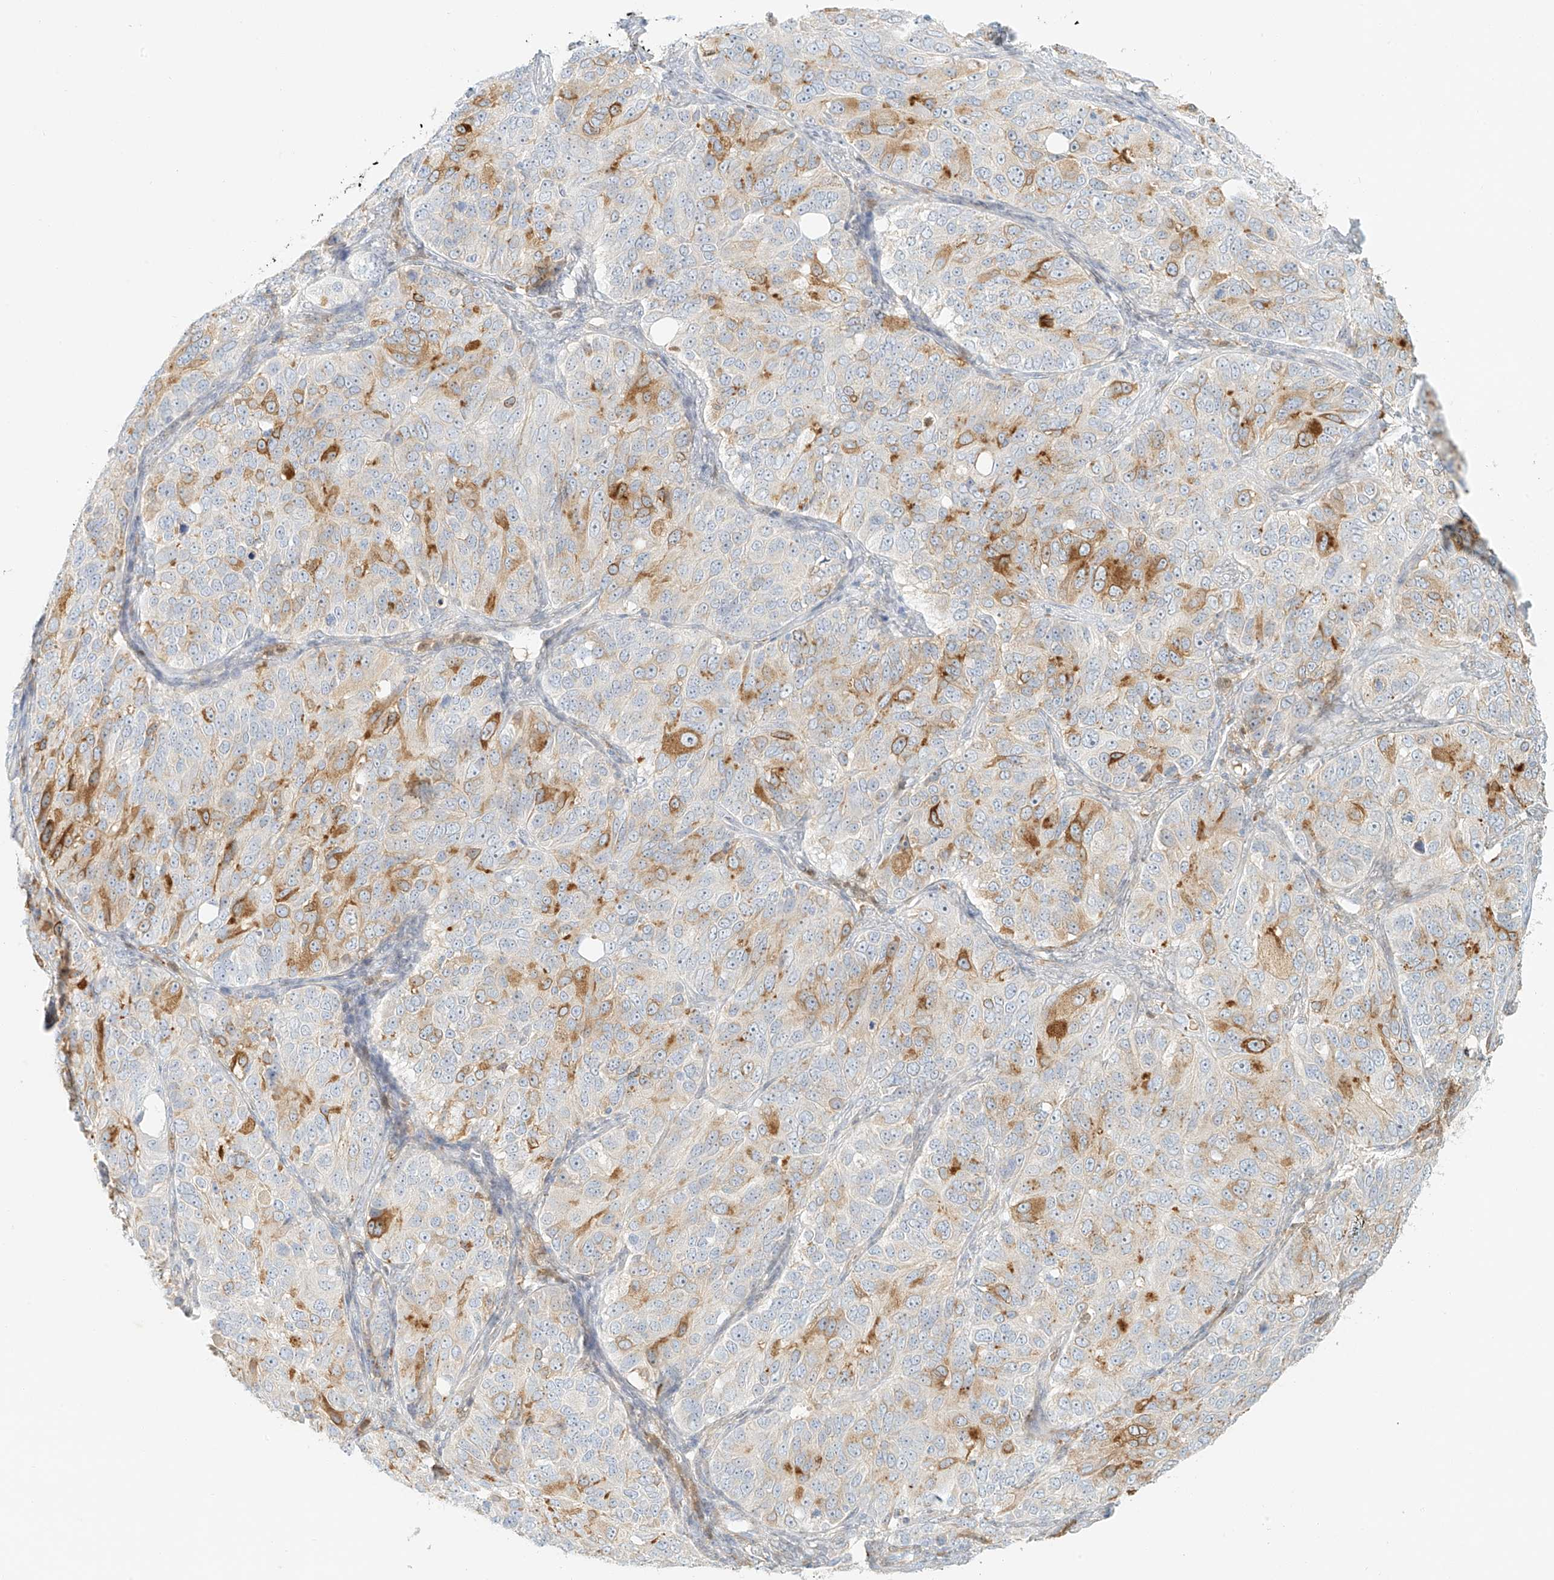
{"staining": {"intensity": "moderate", "quantity": "<25%", "location": "cytoplasmic/membranous"}, "tissue": "ovarian cancer", "cell_type": "Tumor cells", "image_type": "cancer", "snomed": [{"axis": "morphology", "description": "Carcinoma, endometroid"}, {"axis": "topography", "description": "Ovary"}], "caption": "Brown immunohistochemical staining in human endometroid carcinoma (ovarian) reveals moderate cytoplasmic/membranous expression in about <25% of tumor cells. (DAB (3,3'-diaminobenzidine) IHC, brown staining for protein, blue staining for nuclei).", "gene": "UPK1B", "patient": {"sex": "female", "age": 51}}